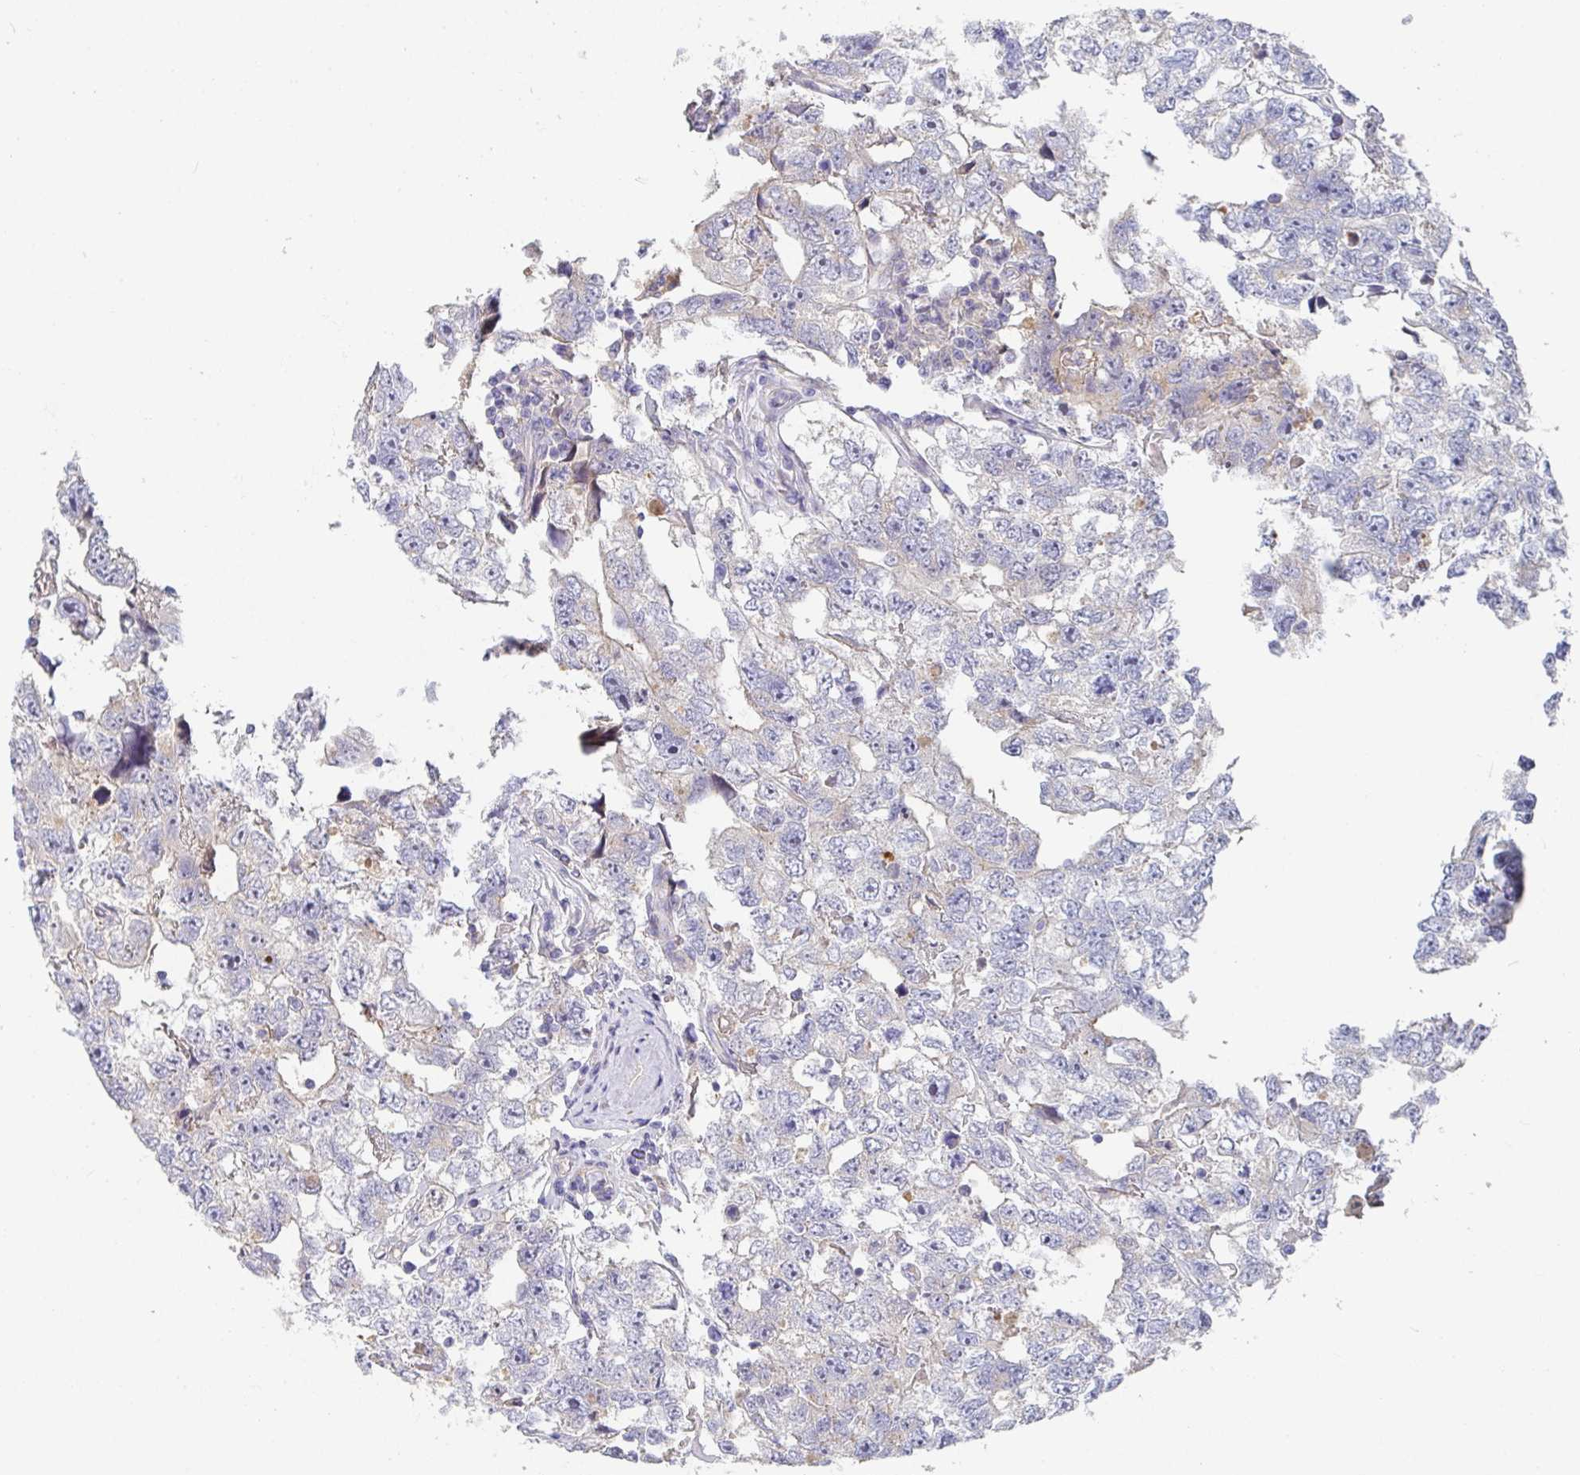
{"staining": {"intensity": "negative", "quantity": "none", "location": "none"}, "tissue": "testis cancer", "cell_type": "Tumor cells", "image_type": "cancer", "snomed": [{"axis": "morphology", "description": "Carcinoma, Embryonal, NOS"}, {"axis": "topography", "description": "Testis"}], "caption": "Embryonal carcinoma (testis) was stained to show a protein in brown. There is no significant positivity in tumor cells.", "gene": "ANO5", "patient": {"sex": "male", "age": 22}}